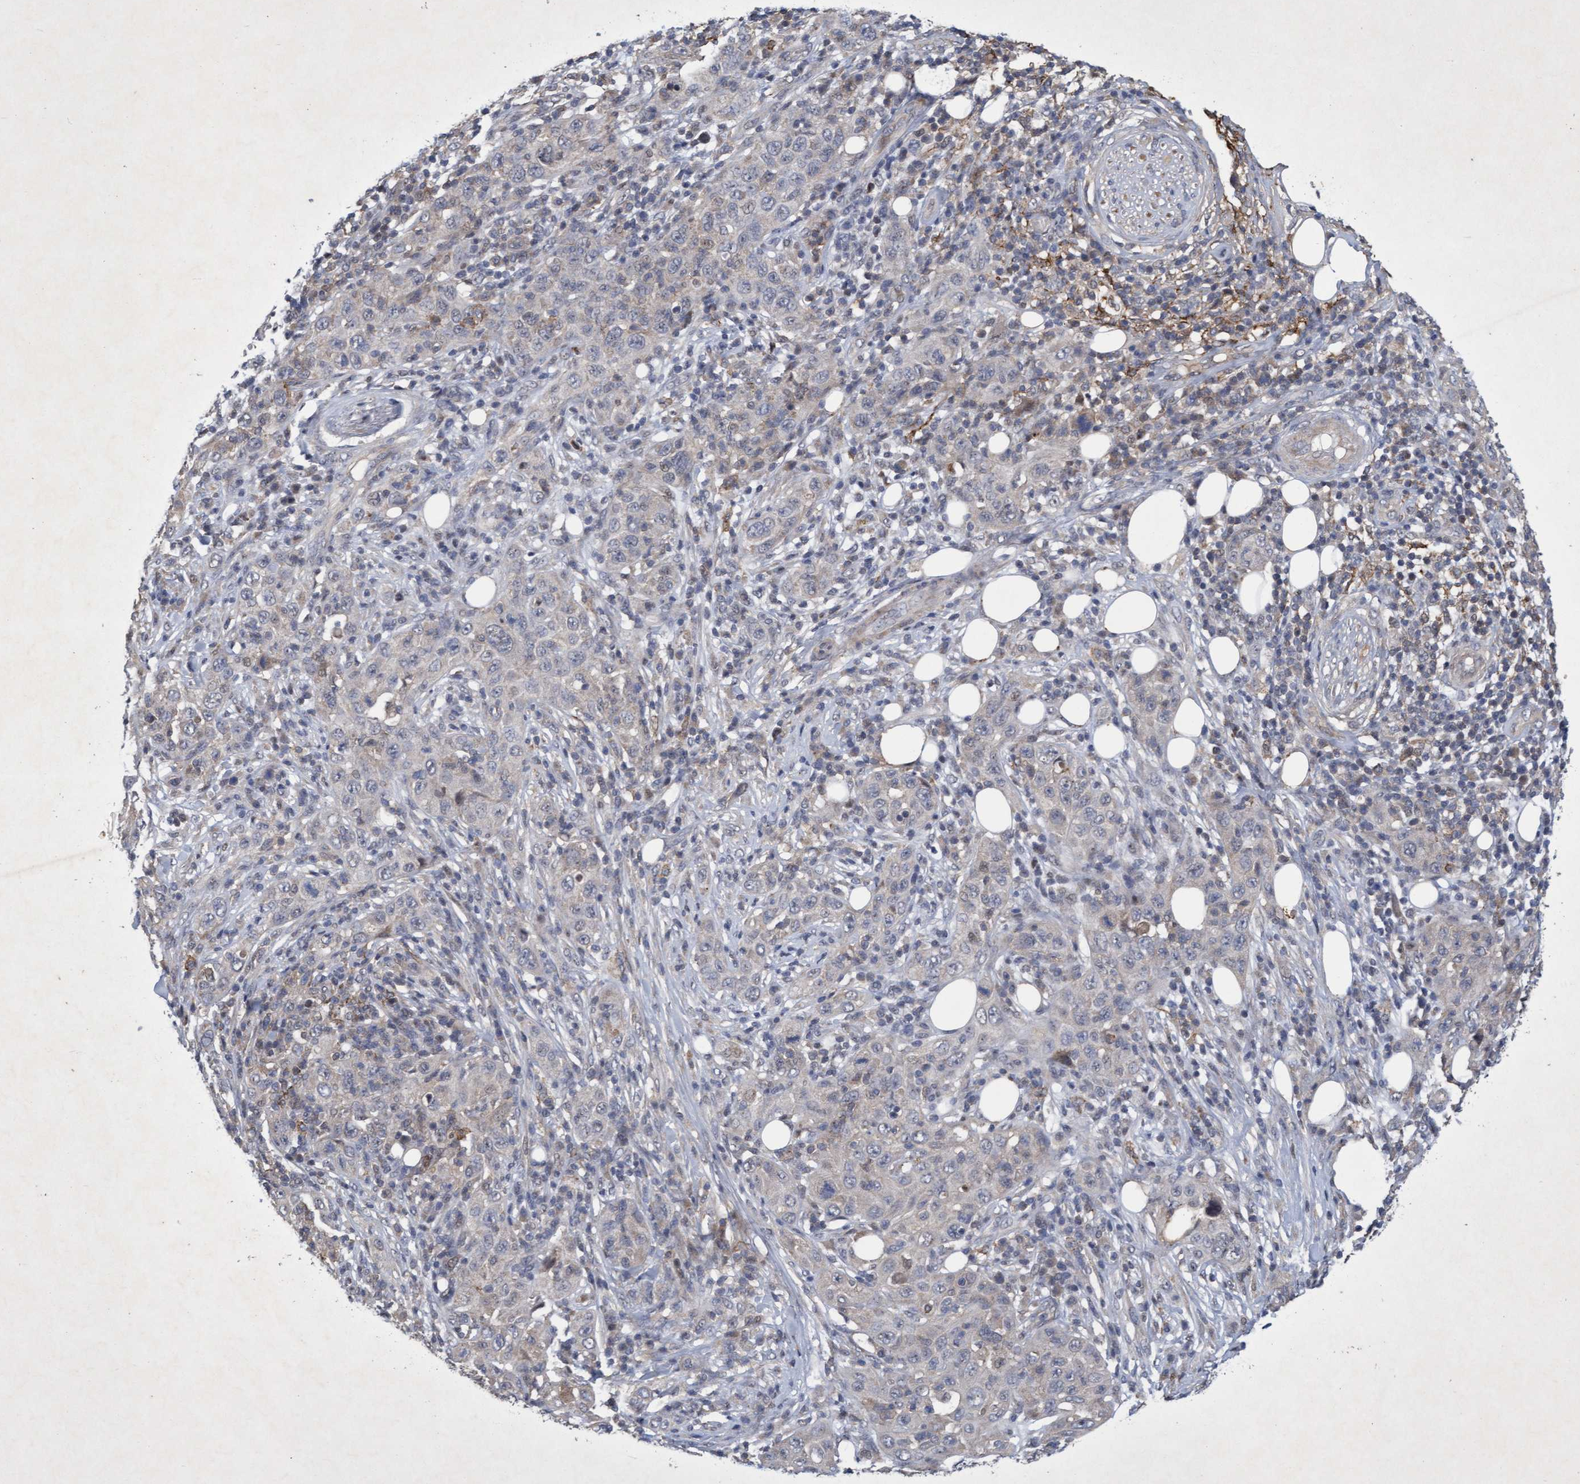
{"staining": {"intensity": "negative", "quantity": "none", "location": "none"}, "tissue": "skin cancer", "cell_type": "Tumor cells", "image_type": "cancer", "snomed": [{"axis": "morphology", "description": "Squamous cell carcinoma, NOS"}, {"axis": "topography", "description": "Skin"}], "caption": "A high-resolution image shows IHC staining of skin squamous cell carcinoma, which demonstrates no significant positivity in tumor cells.", "gene": "ZNF677", "patient": {"sex": "female", "age": 88}}